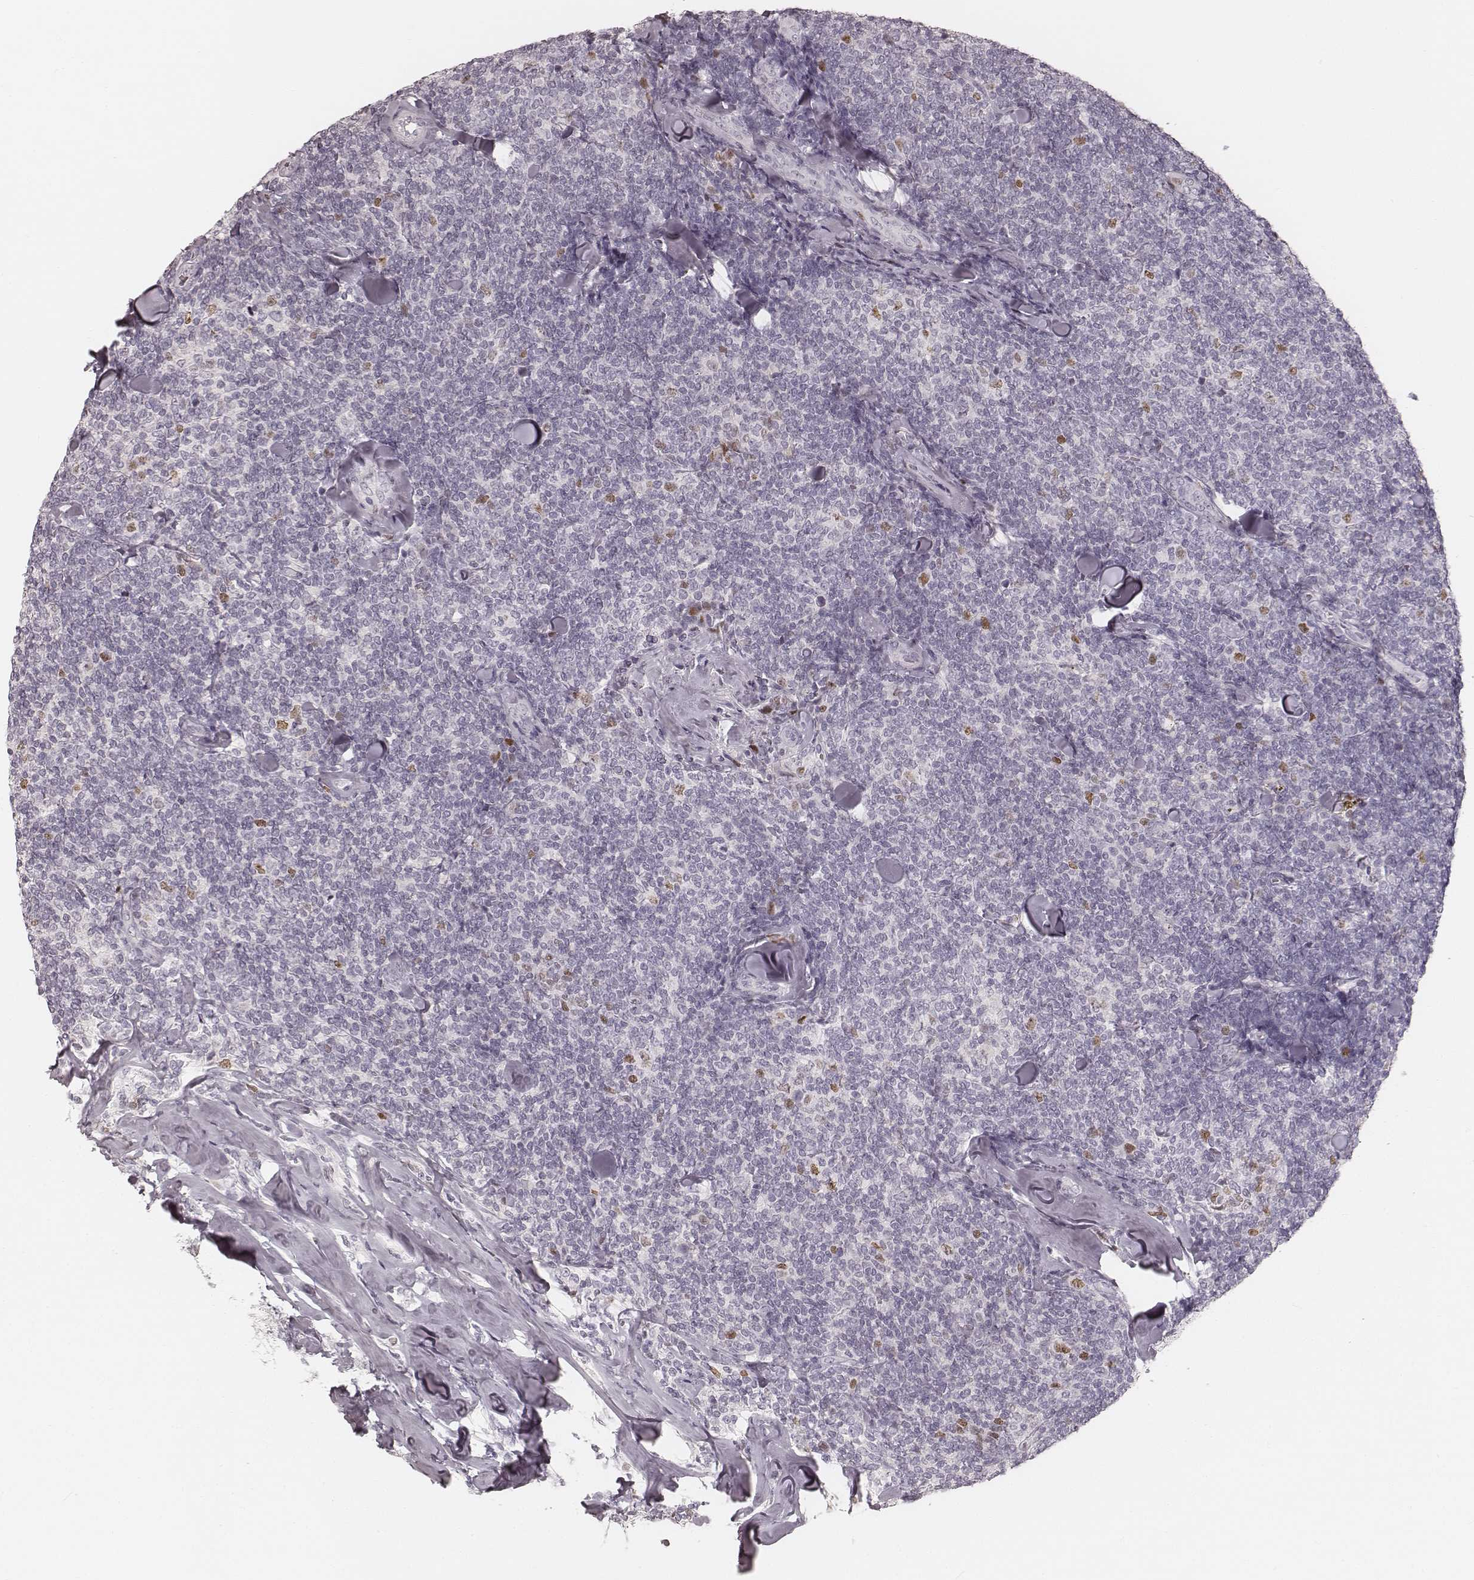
{"staining": {"intensity": "moderate", "quantity": "<25%", "location": "nuclear"}, "tissue": "lymphoma", "cell_type": "Tumor cells", "image_type": "cancer", "snomed": [{"axis": "morphology", "description": "Malignant lymphoma, non-Hodgkin's type, Low grade"}, {"axis": "topography", "description": "Lymph node"}], "caption": "Brown immunohistochemical staining in lymphoma shows moderate nuclear positivity in approximately <25% of tumor cells.", "gene": "TEX37", "patient": {"sex": "female", "age": 56}}